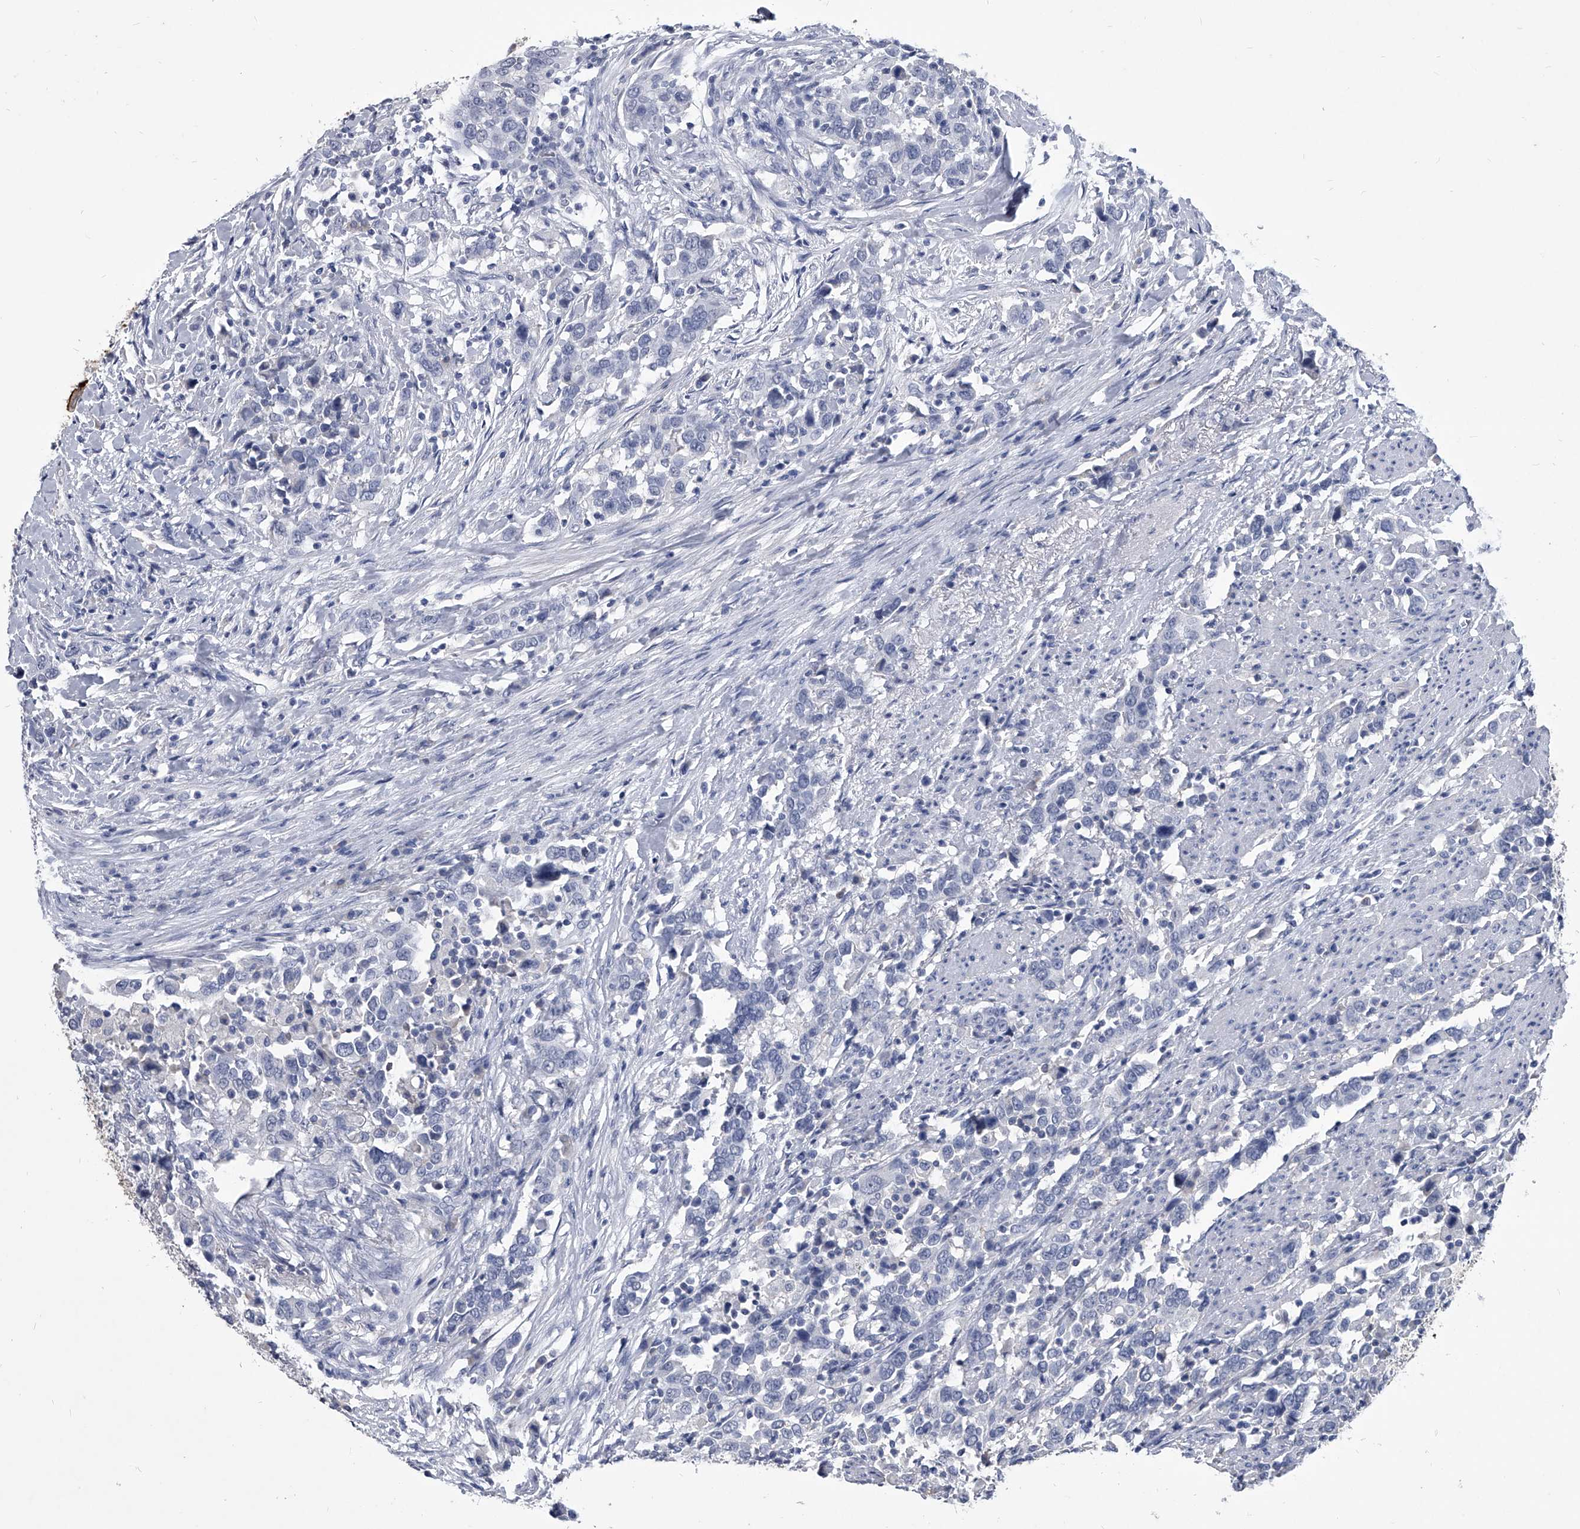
{"staining": {"intensity": "negative", "quantity": "none", "location": "none"}, "tissue": "urothelial cancer", "cell_type": "Tumor cells", "image_type": "cancer", "snomed": [{"axis": "morphology", "description": "Urothelial carcinoma, High grade"}, {"axis": "topography", "description": "Urinary bladder"}], "caption": "A photomicrograph of human urothelial cancer is negative for staining in tumor cells.", "gene": "BCAS1", "patient": {"sex": "male", "age": 61}}